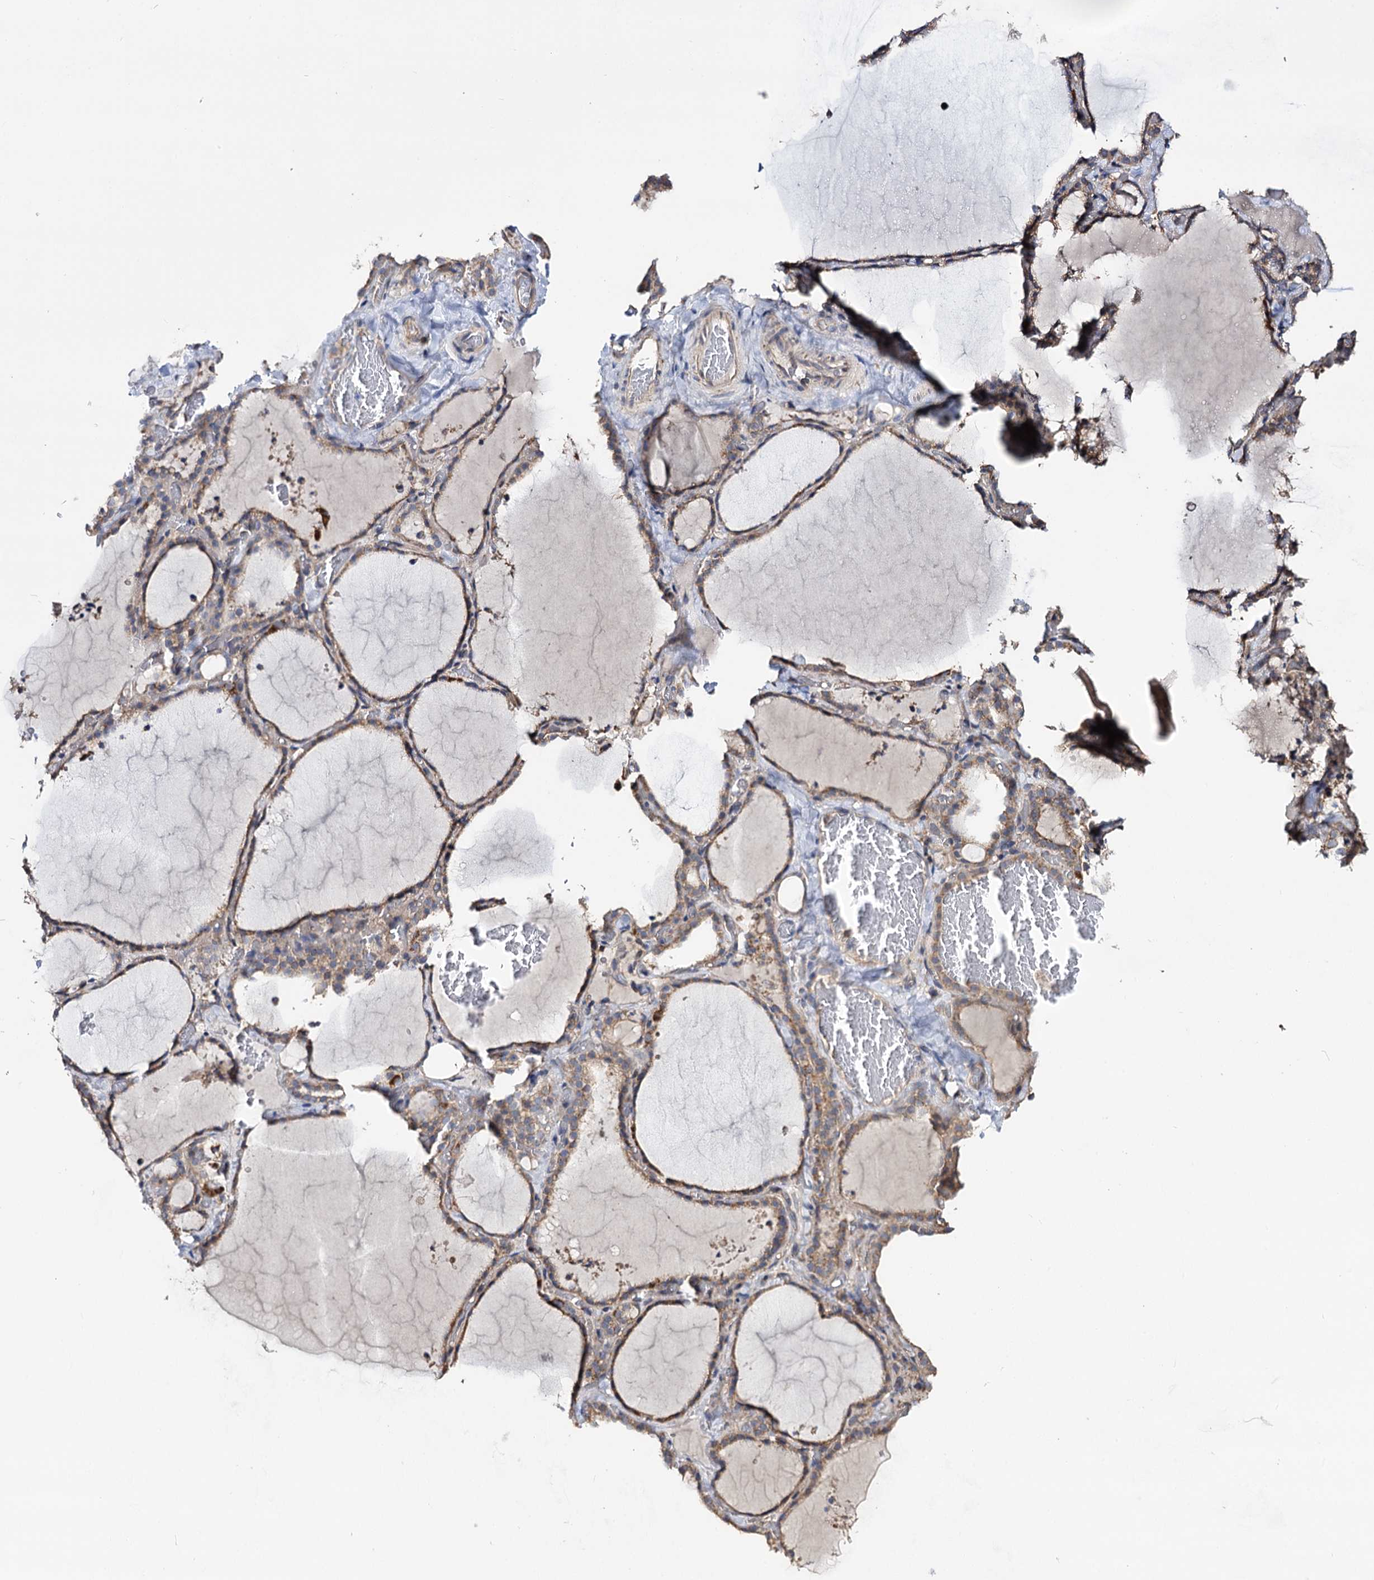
{"staining": {"intensity": "weak", "quantity": ">75%", "location": "cytoplasmic/membranous"}, "tissue": "thyroid gland", "cell_type": "Glandular cells", "image_type": "normal", "snomed": [{"axis": "morphology", "description": "Normal tissue, NOS"}, {"axis": "topography", "description": "Thyroid gland"}], "caption": "Normal thyroid gland shows weak cytoplasmic/membranous expression in approximately >75% of glandular cells, visualized by immunohistochemistry. (Stains: DAB in brown, nuclei in blue, Microscopy: brightfield microscopy at high magnification).", "gene": "IDI1", "patient": {"sex": "female", "age": 22}}